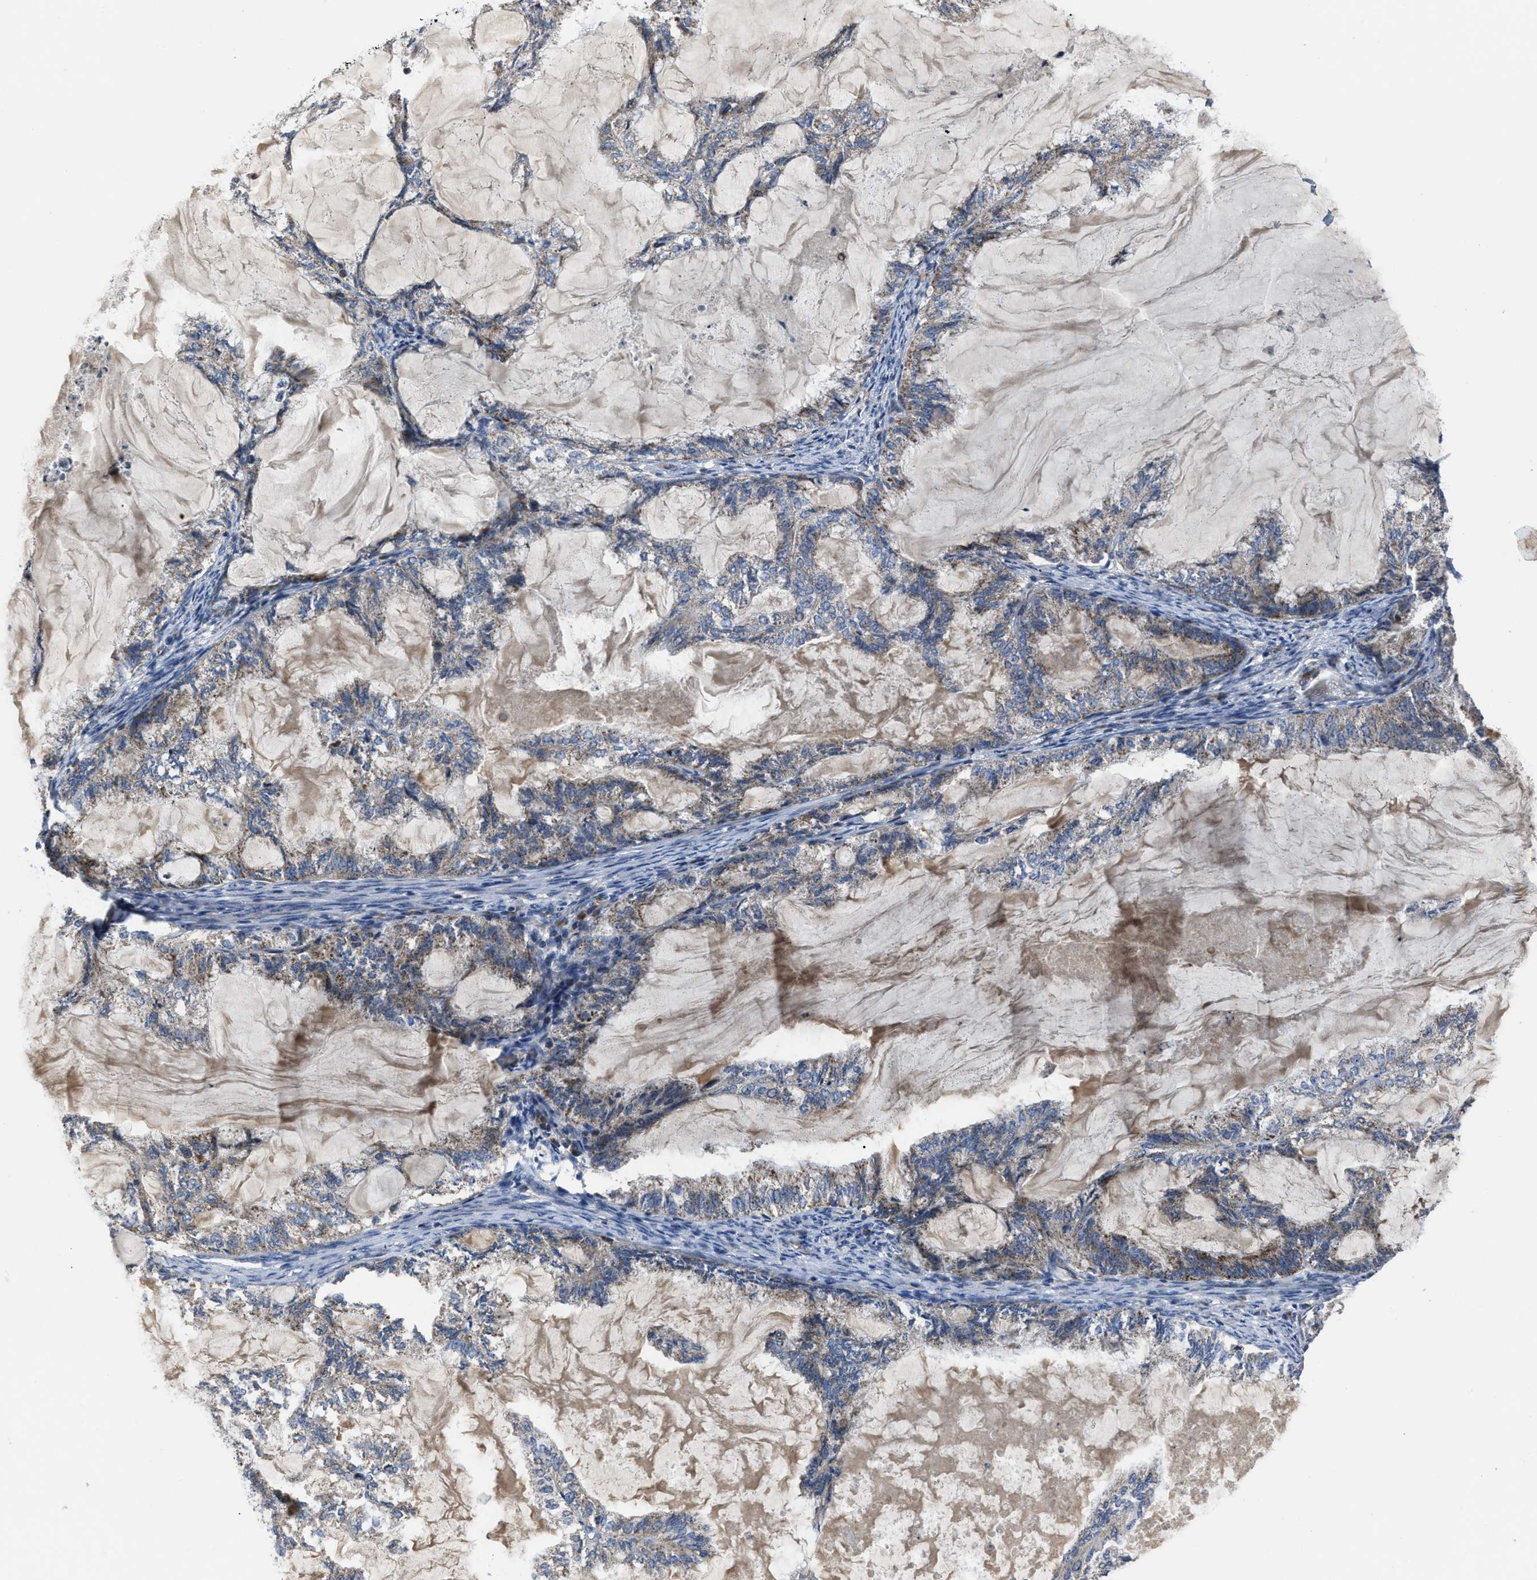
{"staining": {"intensity": "weak", "quantity": "<25%", "location": "cytoplasmic/membranous"}, "tissue": "endometrial cancer", "cell_type": "Tumor cells", "image_type": "cancer", "snomed": [{"axis": "morphology", "description": "Adenocarcinoma, NOS"}, {"axis": "topography", "description": "Endometrium"}], "caption": "The photomicrograph displays no staining of tumor cells in endometrial cancer (adenocarcinoma).", "gene": "PASK", "patient": {"sex": "female", "age": 86}}